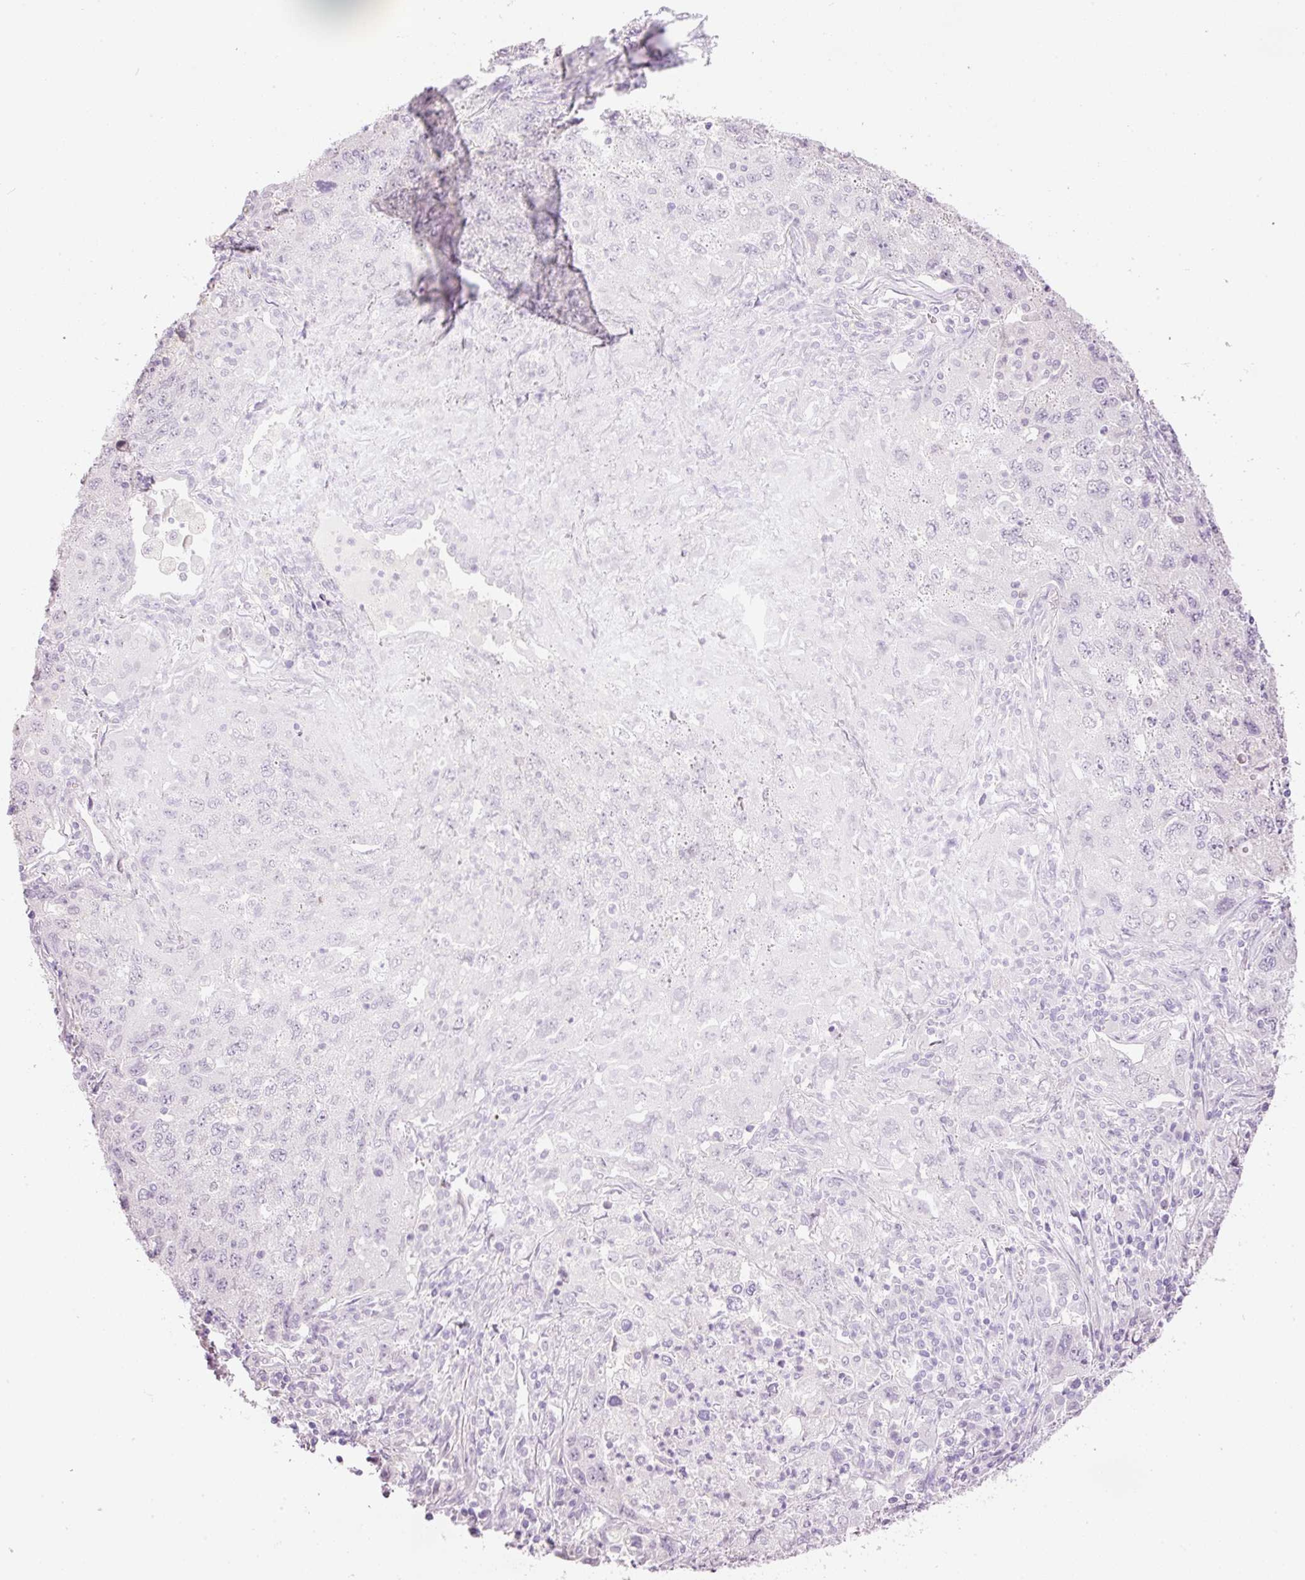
{"staining": {"intensity": "negative", "quantity": "none", "location": "none"}, "tissue": "lung cancer", "cell_type": "Tumor cells", "image_type": "cancer", "snomed": [{"axis": "morphology", "description": "Adenocarcinoma, NOS"}, {"axis": "topography", "description": "Lung"}], "caption": "The immunohistochemistry micrograph has no significant positivity in tumor cells of lung cancer (adenocarcinoma) tissue. The staining was performed using DAB to visualize the protein expression in brown, while the nuclei were stained in blue with hematoxylin (Magnification: 20x).", "gene": "LY6G6D", "patient": {"sex": "female", "age": 57}}